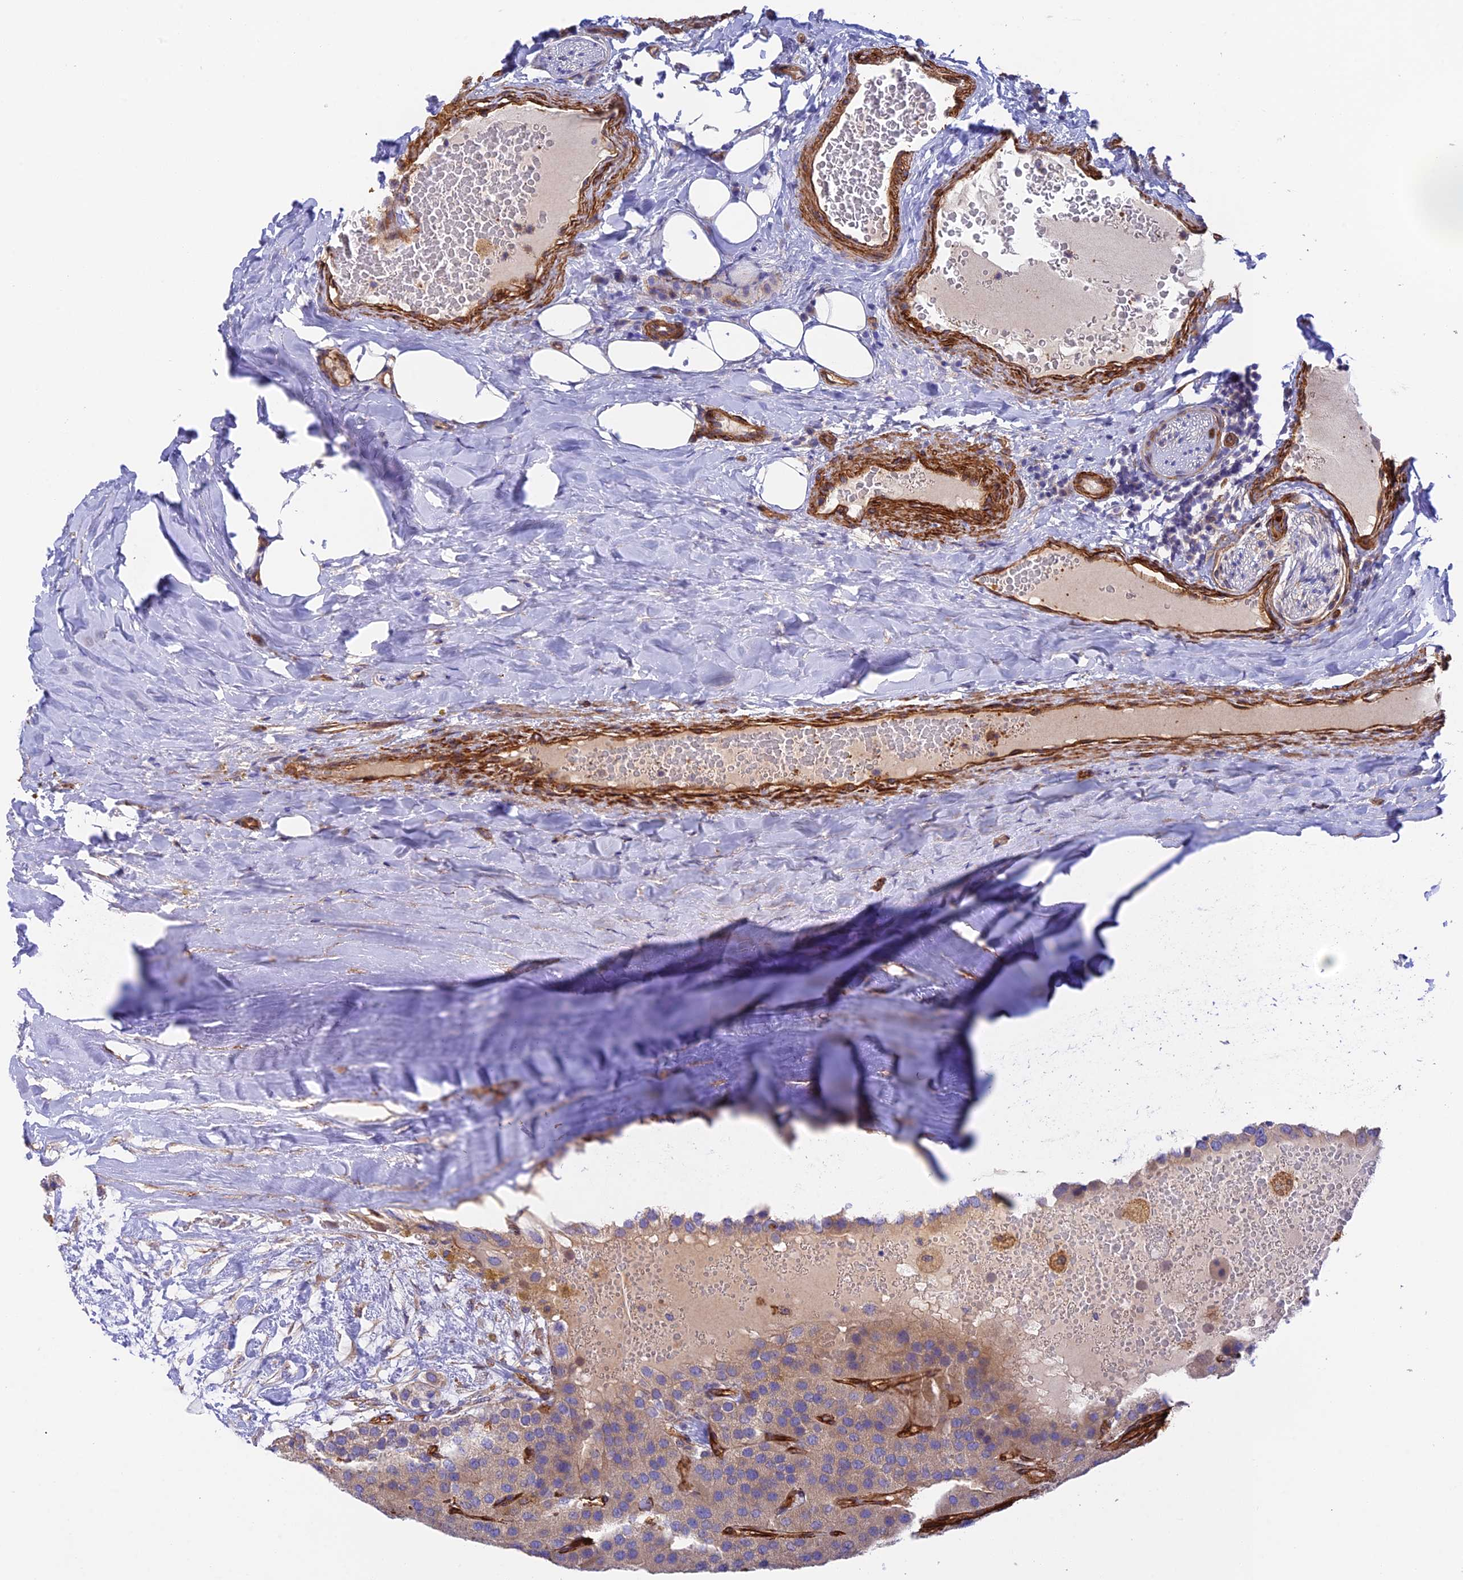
{"staining": {"intensity": "negative", "quantity": "none", "location": "none"}, "tissue": "parathyroid gland", "cell_type": "Glandular cells", "image_type": "normal", "snomed": [{"axis": "morphology", "description": "Normal tissue, NOS"}, {"axis": "morphology", "description": "Adenoma, NOS"}, {"axis": "topography", "description": "Parathyroid gland"}], "caption": "Protein analysis of benign parathyroid gland exhibits no significant staining in glandular cells. (Brightfield microscopy of DAB (3,3'-diaminobenzidine) immunohistochemistry at high magnification).", "gene": "MYO9A", "patient": {"sex": "female", "age": 86}}